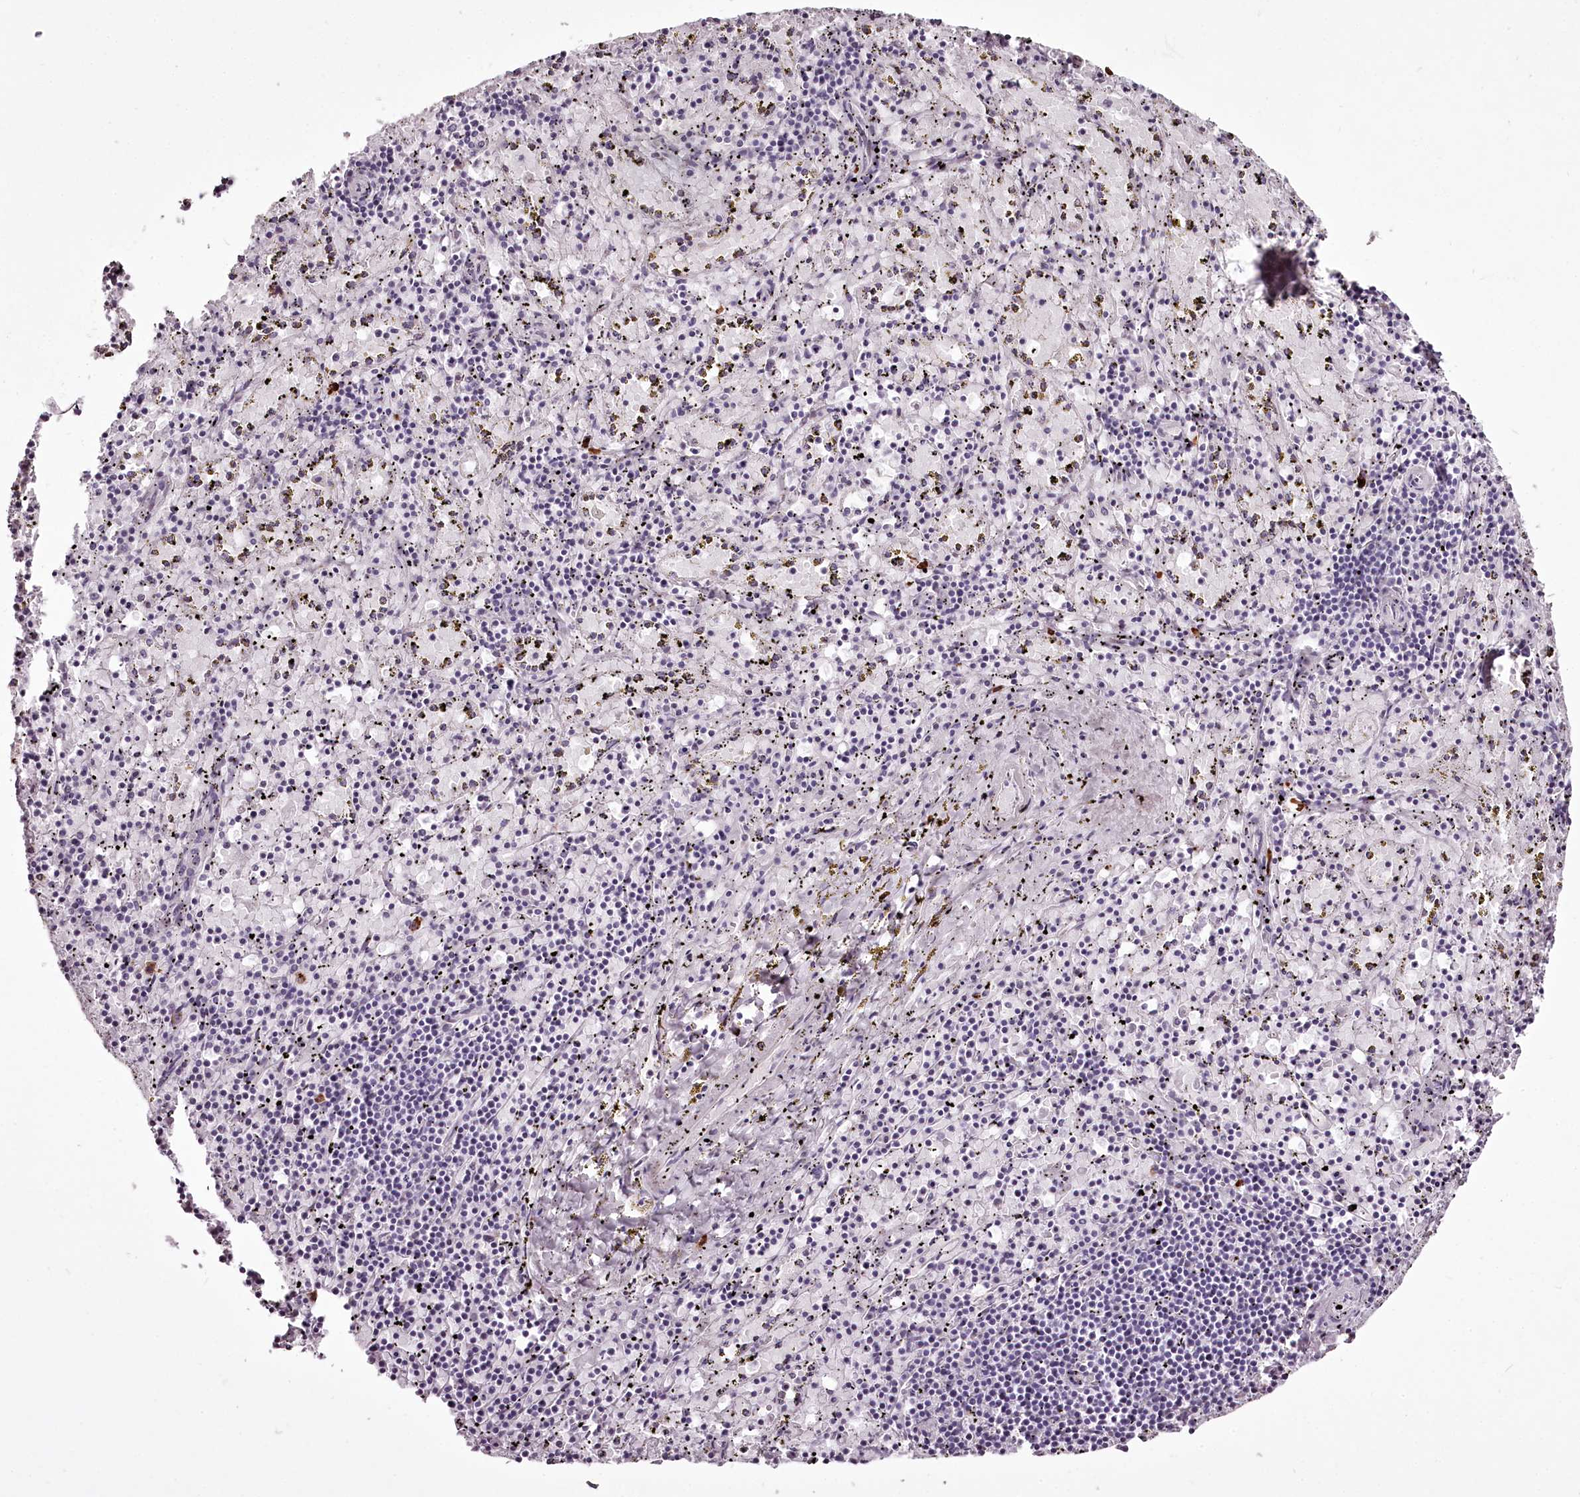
{"staining": {"intensity": "negative", "quantity": "none", "location": "none"}, "tissue": "spleen", "cell_type": "Cells in red pulp", "image_type": "normal", "snomed": [{"axis": "morphology", "description": "Normal tissue, NOS"}, {"axis": "topography", "description": "Spleen"}], "caption": "Immunohistochemistry (IHC) micrograph of benign spleen: spleen stained with DAB exhibits no significant protein staining in cells in red pulp. (Immunohistochemistry, brightfield microscopy, high magnification).", "gene": "C1orf56", "patient": {"sex": "male", "age": 11}}